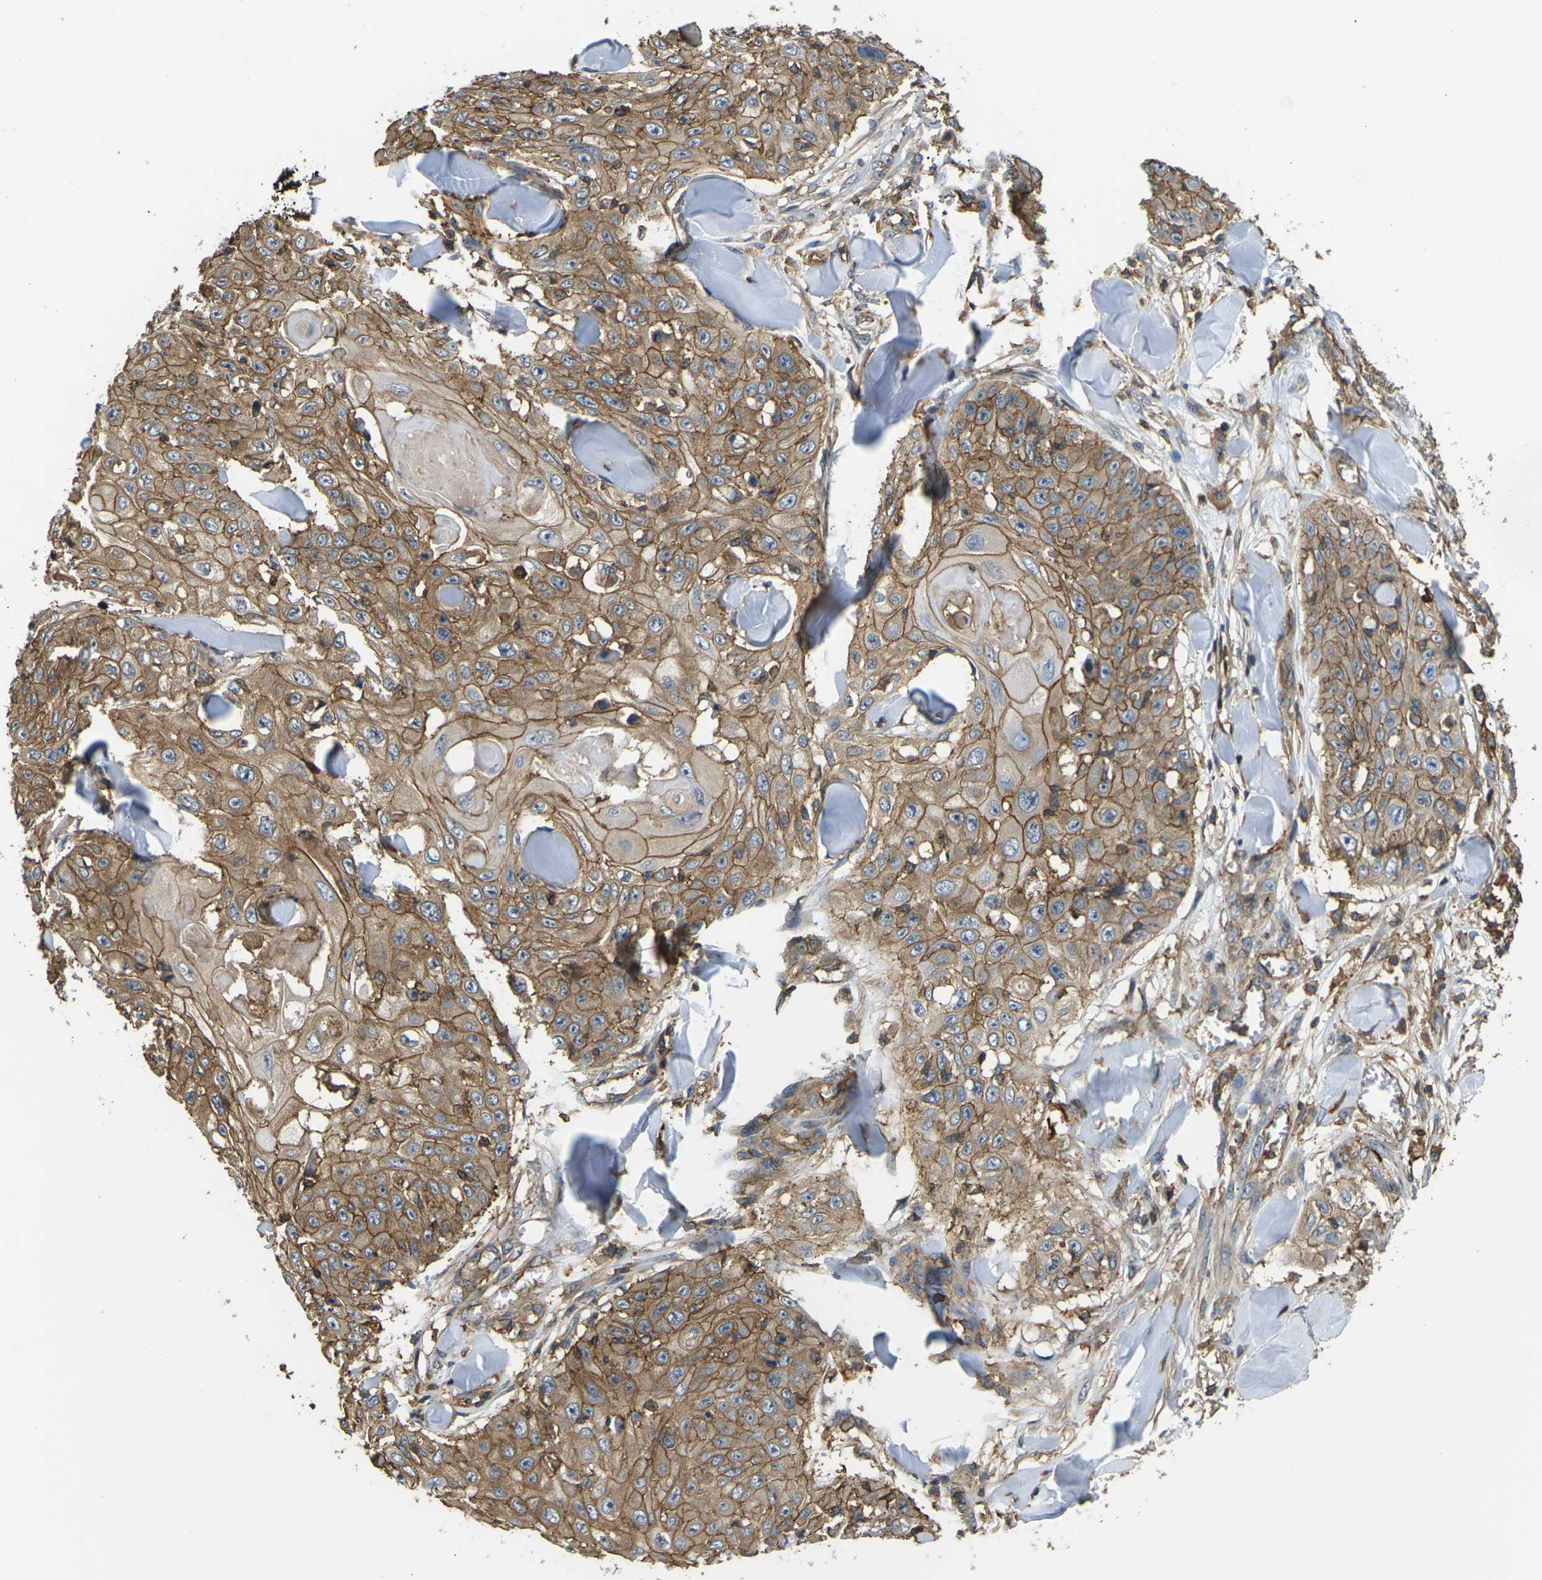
{"staining": {"intensity": "moderate", "quantity": ">75%", "location": "cytoplasmic/membranous"}, "tissue": "skin cancer", "cell_type": "Tumor cells", "image_type": "cancer", "snomed": [{"axis": "morphology", "description": "Squamous cell carcinoma, NOS"}, {"axis": "topography", "description": "Skin"}], "caption": "Protein expression analysis of skin cancer (squamous cell carcinoma) reveals moderate cytoplasmic/membranous positivity in about >75% of tumor cells. The staining is performed using DAB brown chromogen to label protein expression. The nuclei are counter-stained blue using hematoxylin.", "gene": "IQGAP1", "patient": {"sex": "male", "age": 86}}